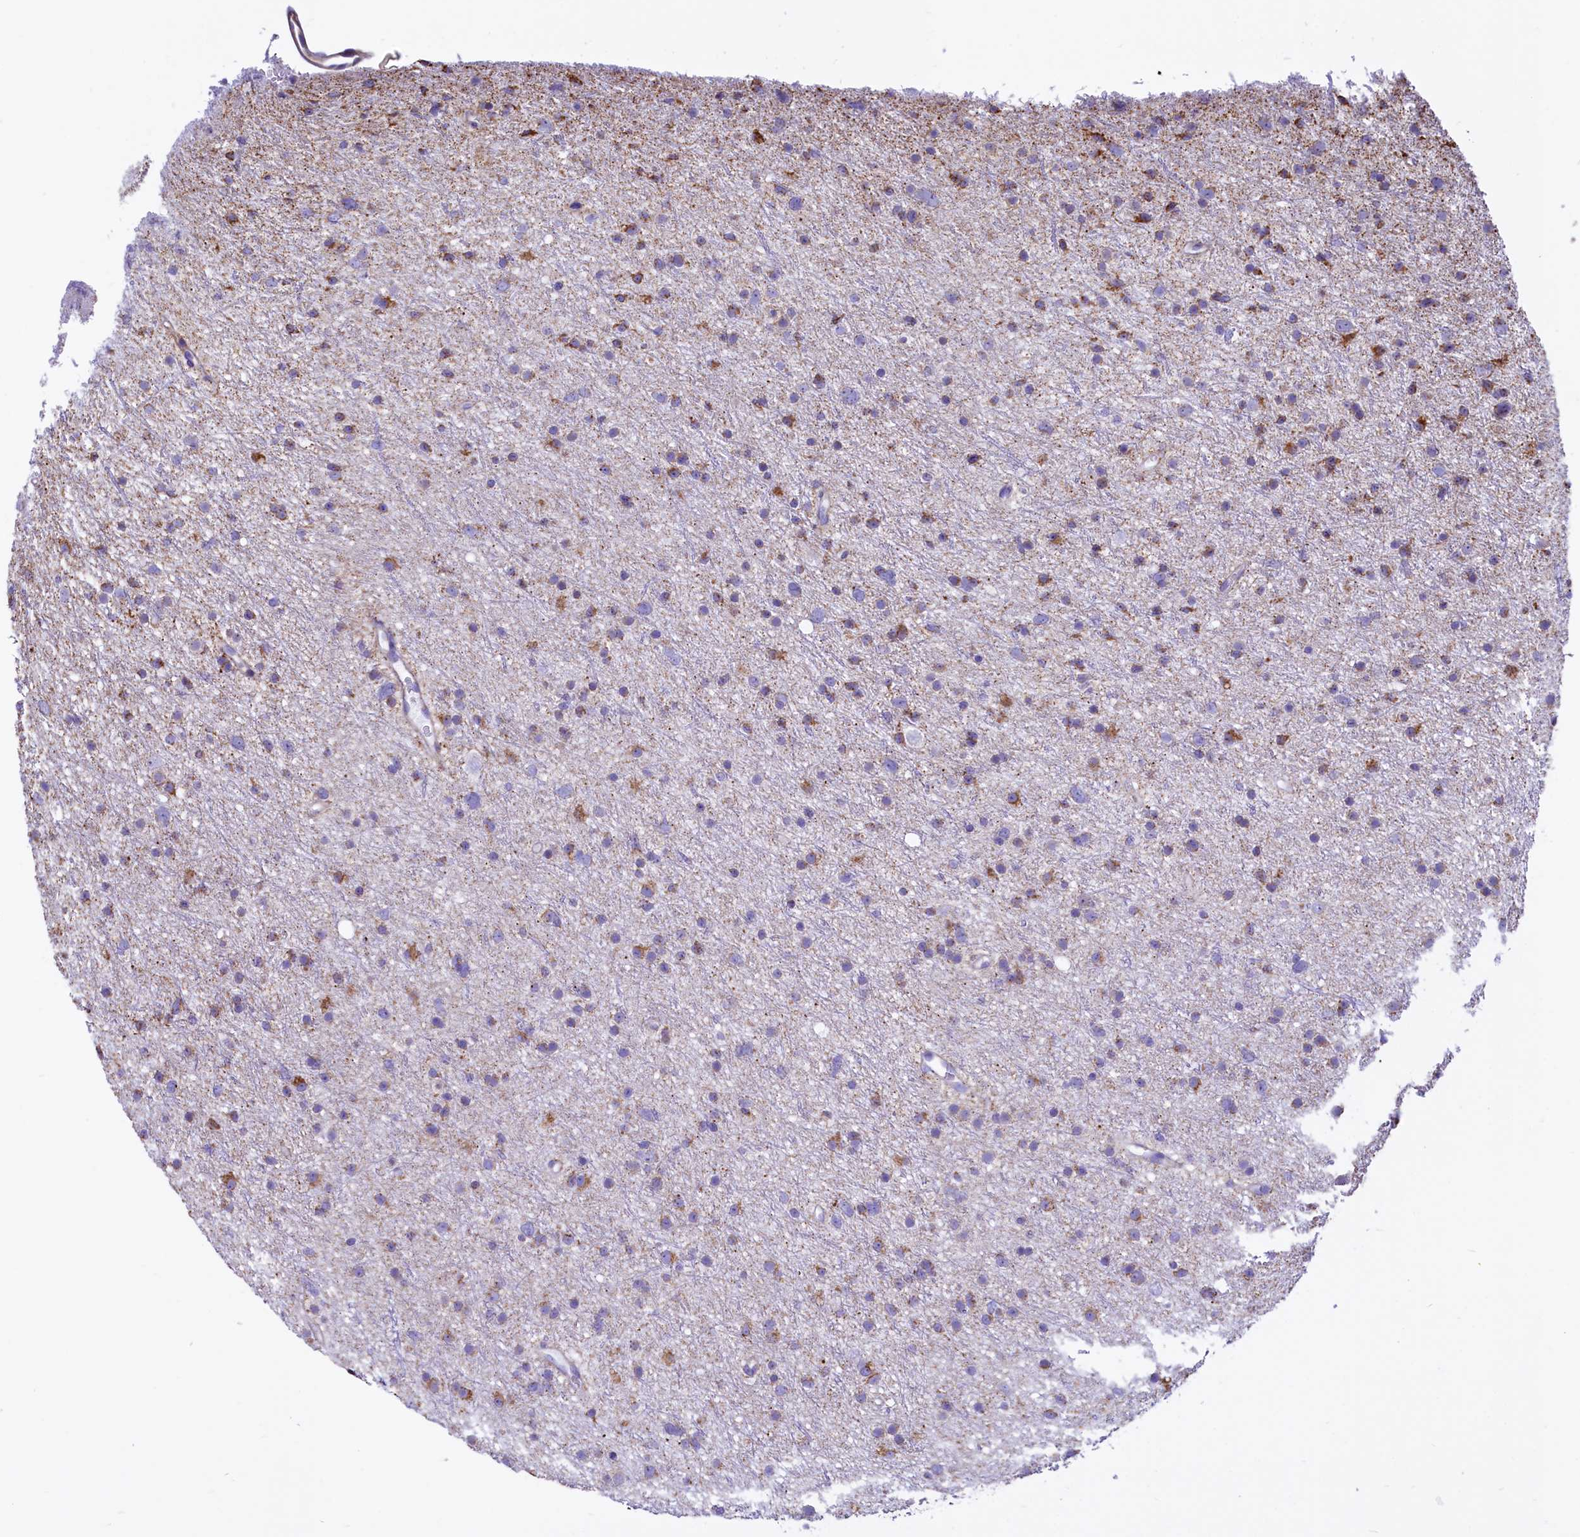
{"staining": {"intensity": "moderate", "quantity": "<25%", "location": "cytoplasmic/membranous"}, "tissue": "glioma", "cell_type": "Tumor cells", "image_type": "cancer", "snomed": [{"axis": "morphology", "description": "Glioma, malignant, Low grade"}, {"axis": "topography", "description": "Cerebral cortex"}], "caption": "High-power microscopy captured an immunohistochemistry micrograph of malignant low-grade glioma, revealing moderate cytoplasmic/membranous expression in about <25% of tumor cells.", "gene": "VWCE", "patient": {"sex": "female", "age": 39}}